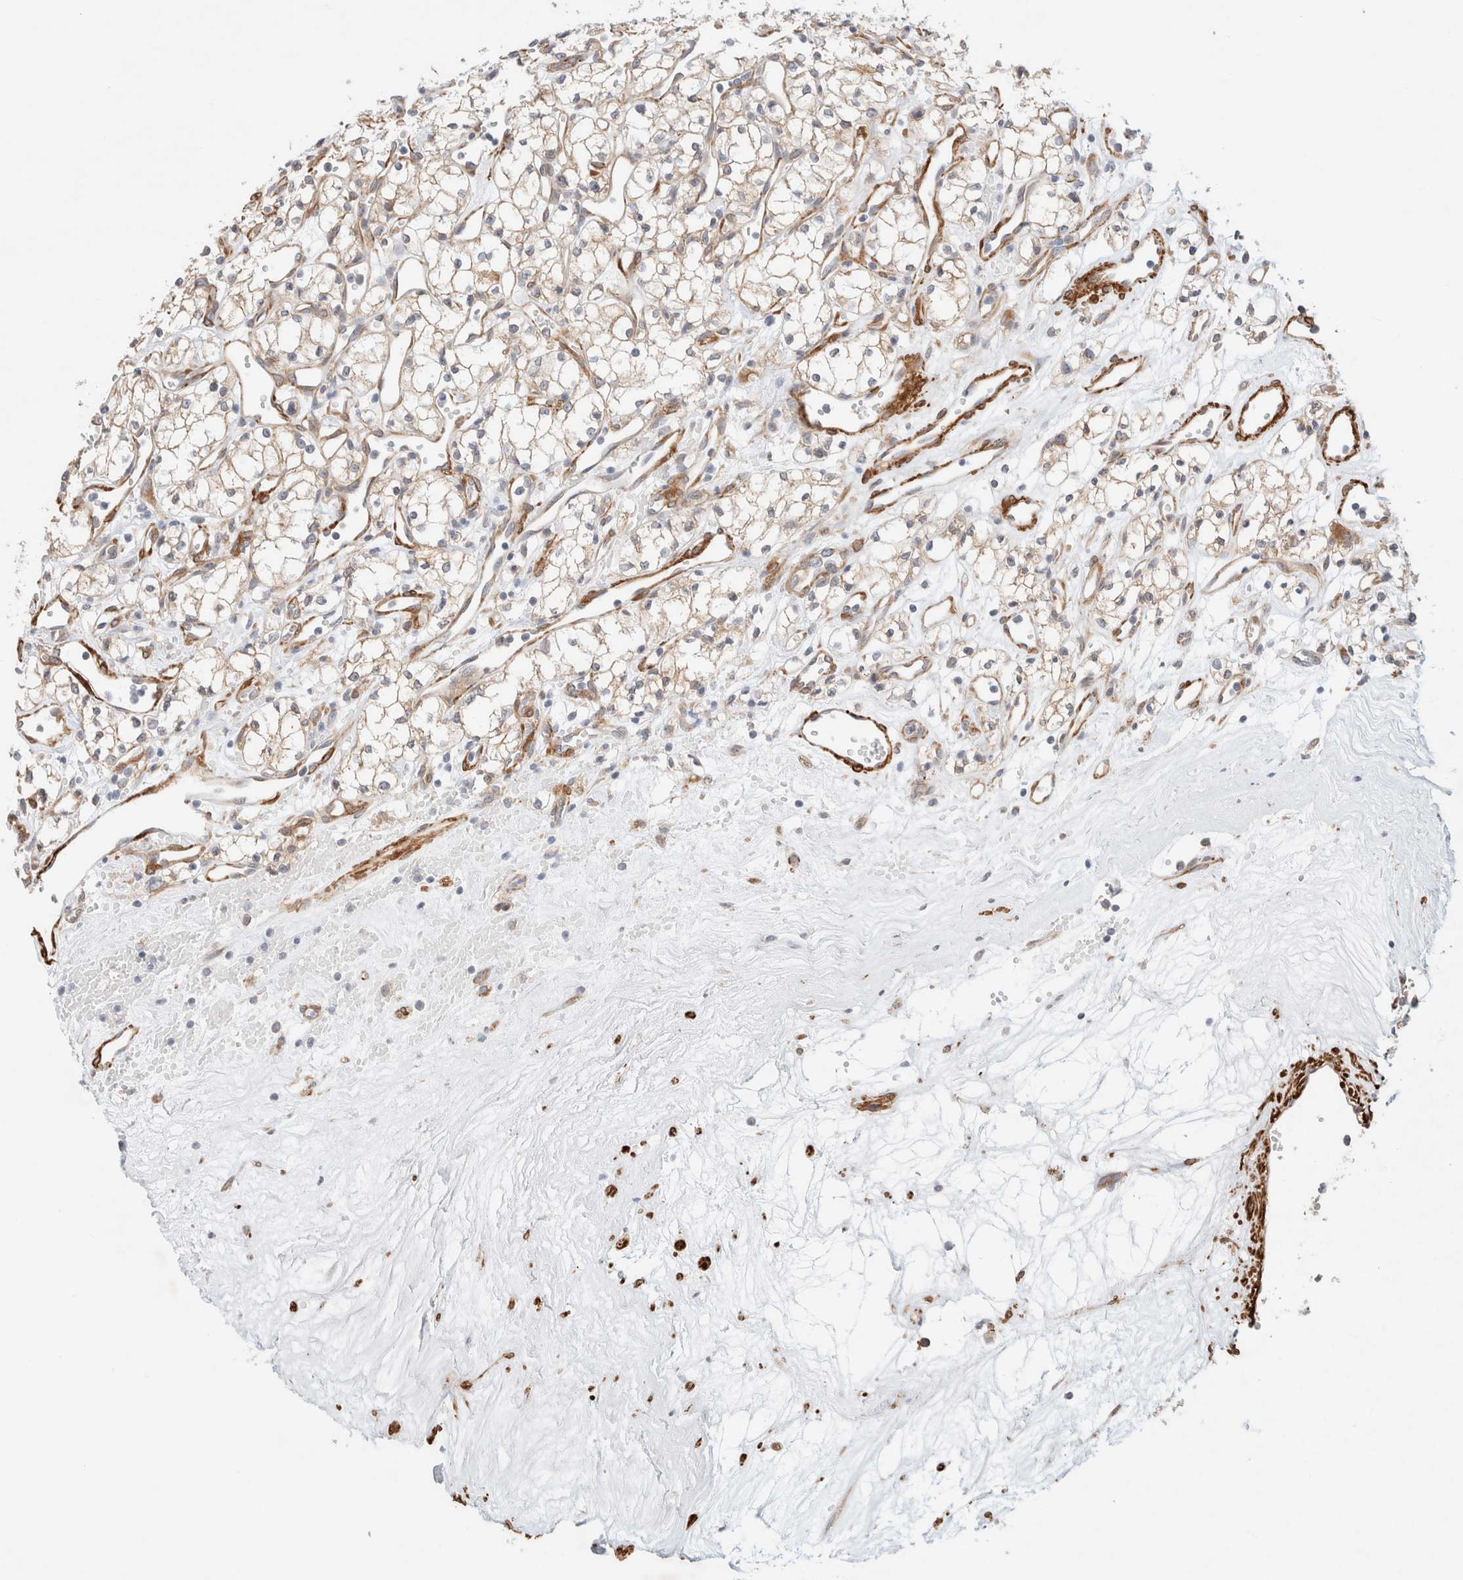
{"staining": {"intensity": "negative", "quantity": "none", "location": "none"}, "tissue": "renal cancer", "cell_type": "Tumor cells", "image_type": "cancer", "snomed": [{"axis": "morphology", "description": "Adenocarcinoma, NOS"}, {"axis": "topography", "description": "Kidney"}], "caption": "Renal cancer stained for a protein using immunohistochemistry shows no expression tumor cells.", "gene": "RRP15", "patient": {"sex": "male", "age": 59}}